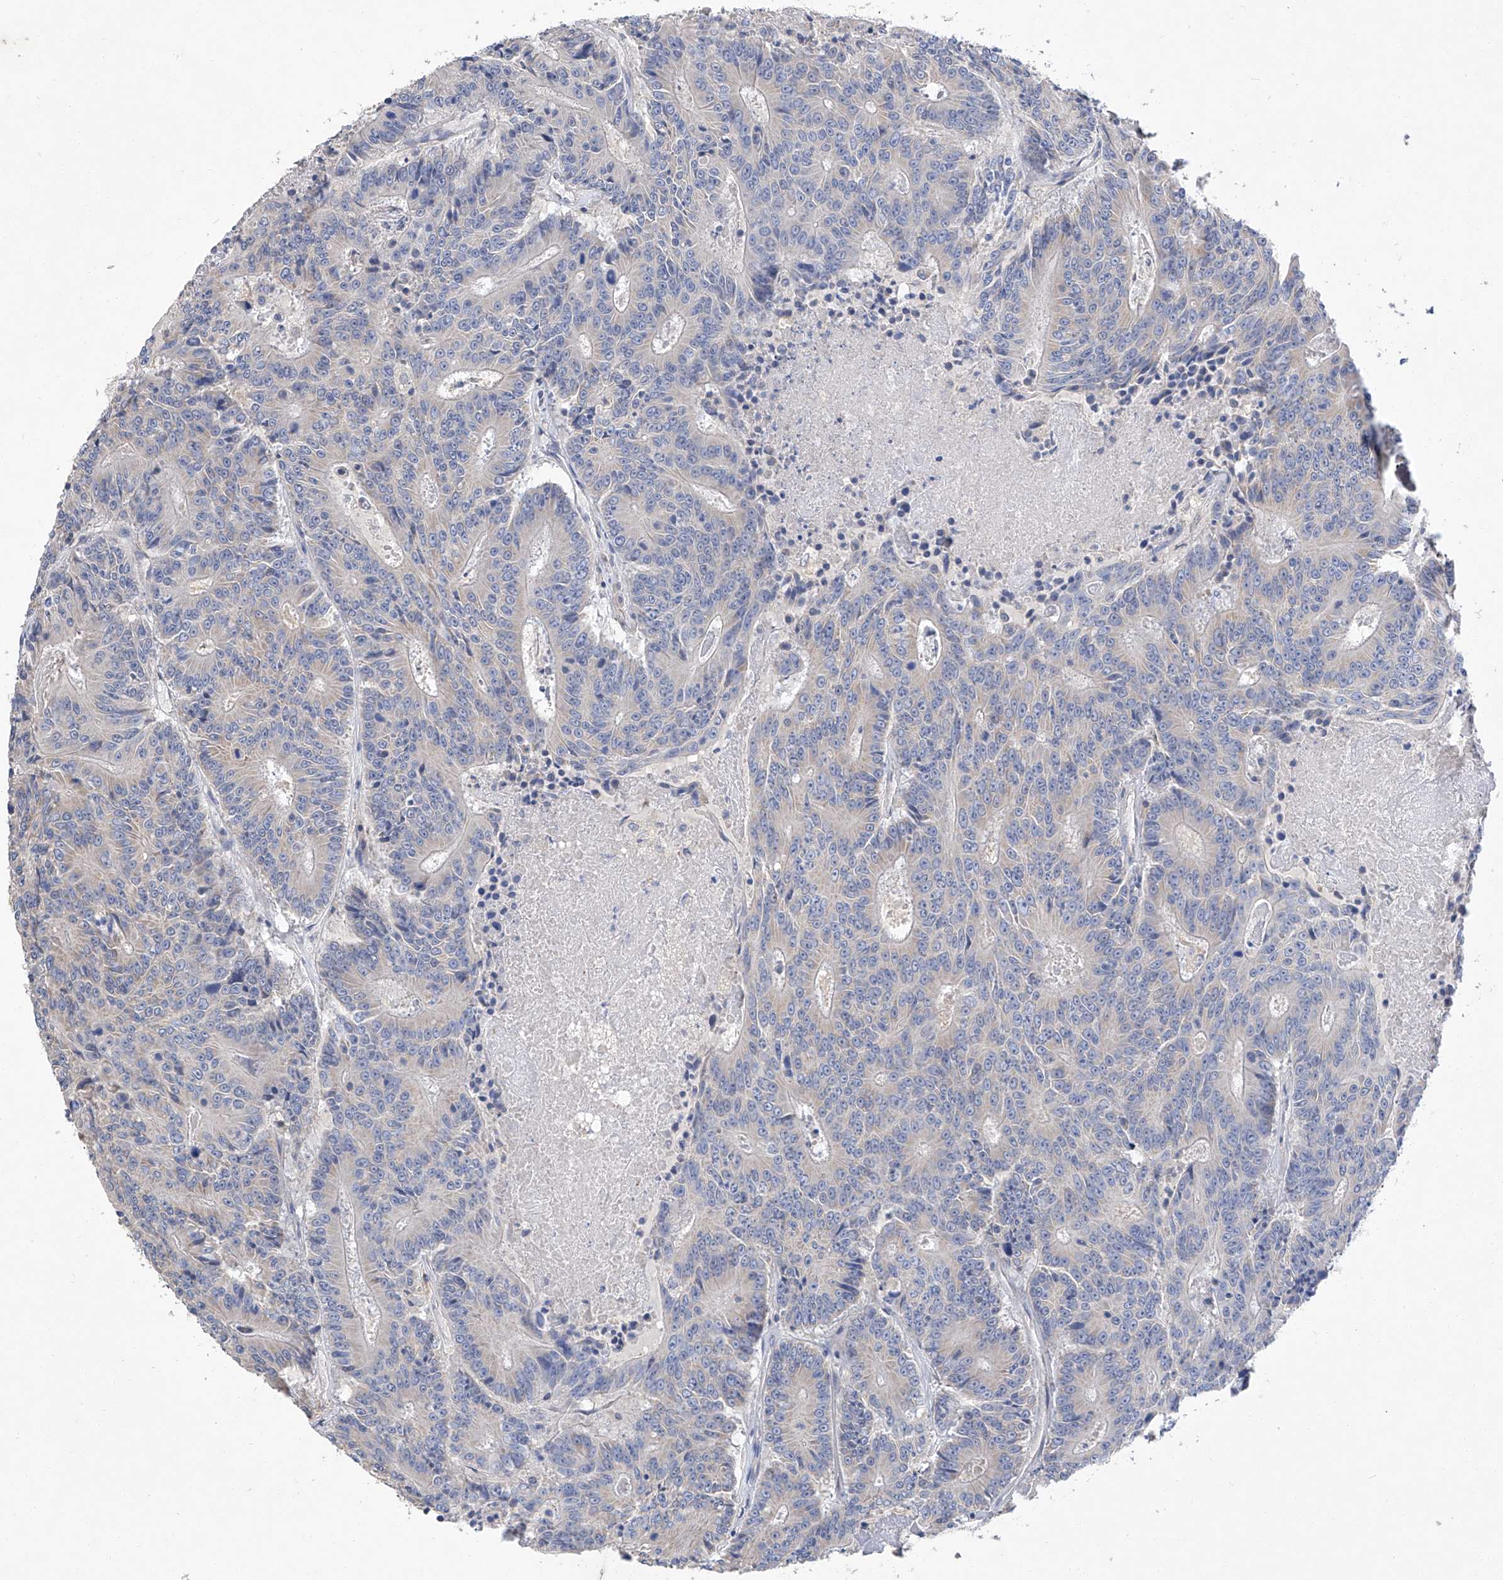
{"staining": {"intensity": "negative", "quantity": "none", "location": "none"}, "tissue": "colorectal cancer", "cell_type": "Tumor cells", "image_type": "cancer", "snomed": [{"axis": "morphology", "description": "Adenocarcinoma, NOS"}, {"axis": "topography", "description": "Colon"}], "caption": "Adenocarcinoma (colorectal) was stained to show a protein in brown. There is no significant staining in tumor cells. The staining is performed using DAB (3,3'-diaminobenzidine) brown chromogen with nuclei counter-stained in using hematoxylin.", "gene": "AMD1", "patient": {"sex": "male", "age": 83}}